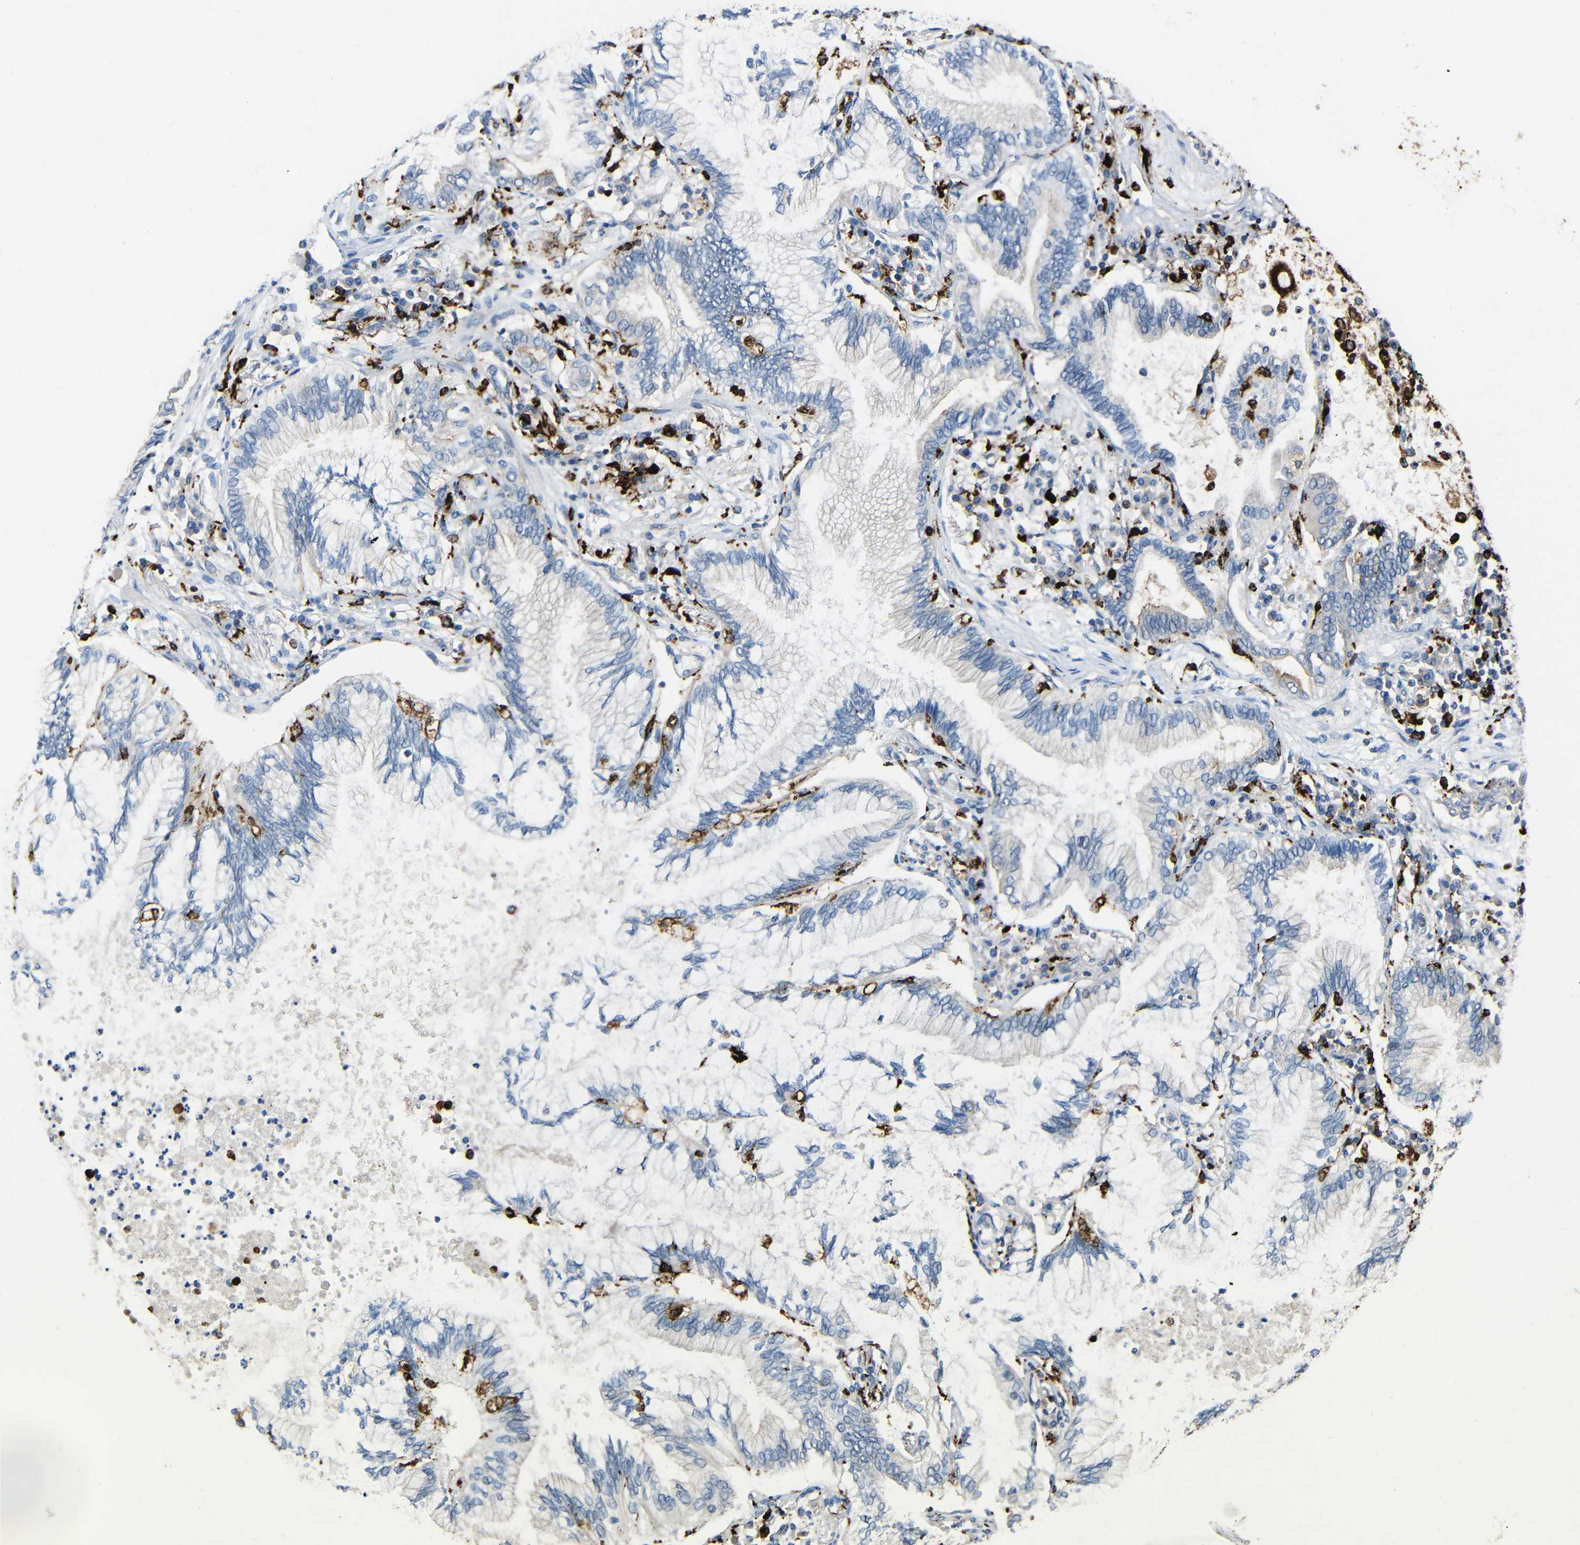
{"staining": {"intensity": "negative", "quantity": "none", "location": "none"}, "tissue": "lung cancer", "cell_type": "Tumor cells", "image_type": "cancer", "snomed": [{"axis": "morphology", "description": "Normal tissue, NOS"}, {"axis": "morphology", "description": "Adenocarcinoma, NOS"}, {"axis": "topography", "description": "Bronchus"}, {"axis": "topography", "description": "Lung"}], "caption": "The IHC image has no significant staining in tumor cells of lung cancer (adenocarcinoma) tissue.", "gene": "HLA-DMA", "patient": {"sex": "female", "age": 70}}